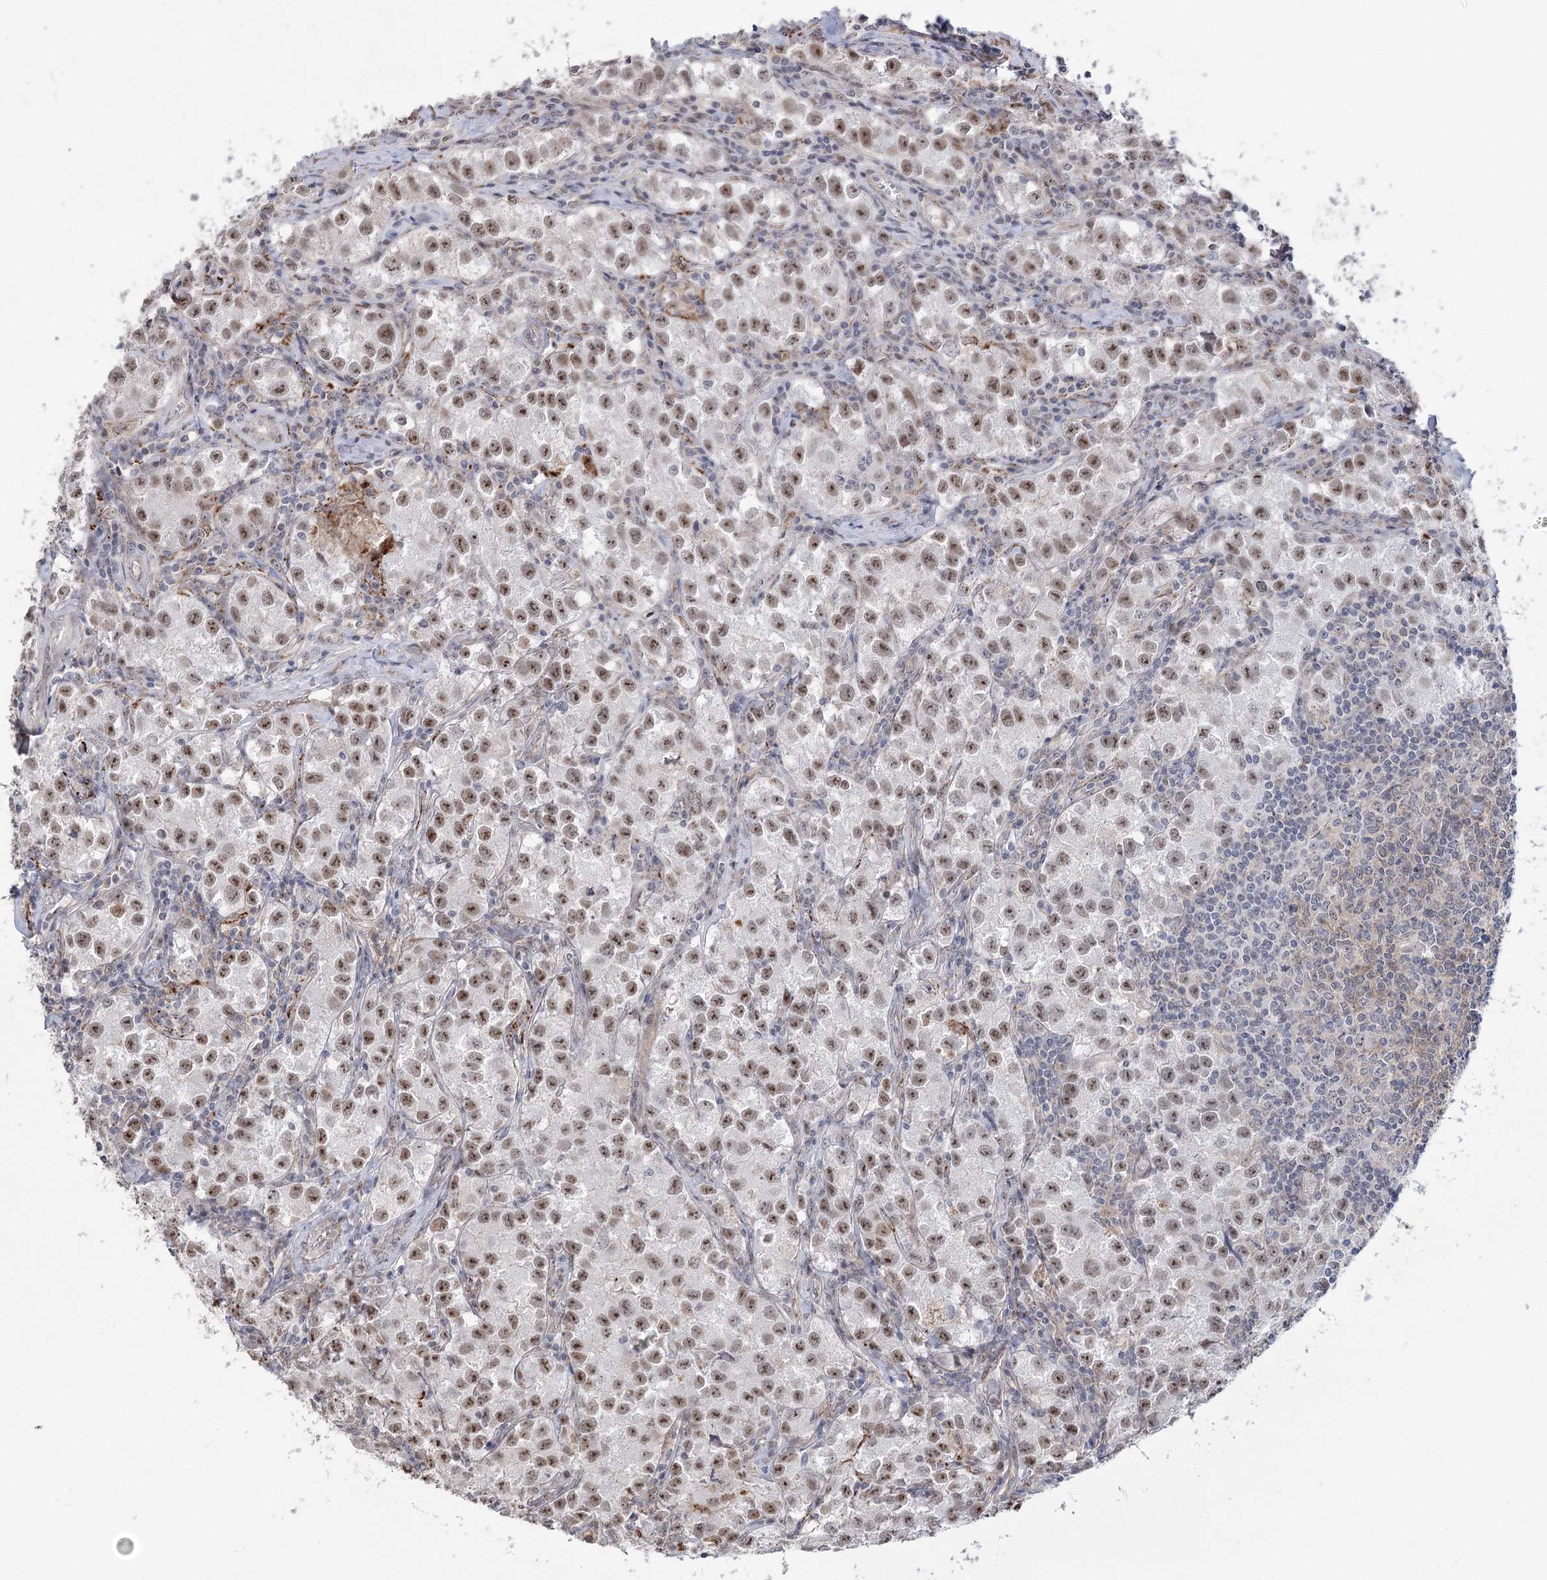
{"staining": {"intensity": "moderate", "quantity": "25%-75%", "location": "nuclear"}, "tissue": "testis cancer", "cell_type": "Tumor cells", "image_type": "cancer", "snomed": [{"axis": "morphology", "description": "Seminoma, NOS"}, {"axis": "morphology", "description": "Carcinoma, Embryonal, NOS"}, {"axis": "topography", "description": "Testis"}], "caption": "High-power microscopy captured an IHC image of testis cancer, revealing moderate nuclear positivity in approximately 25%-75% of tumor cells.", "gene": "ZSCAN23", "patient": {"sex": "male", "age": 43}}